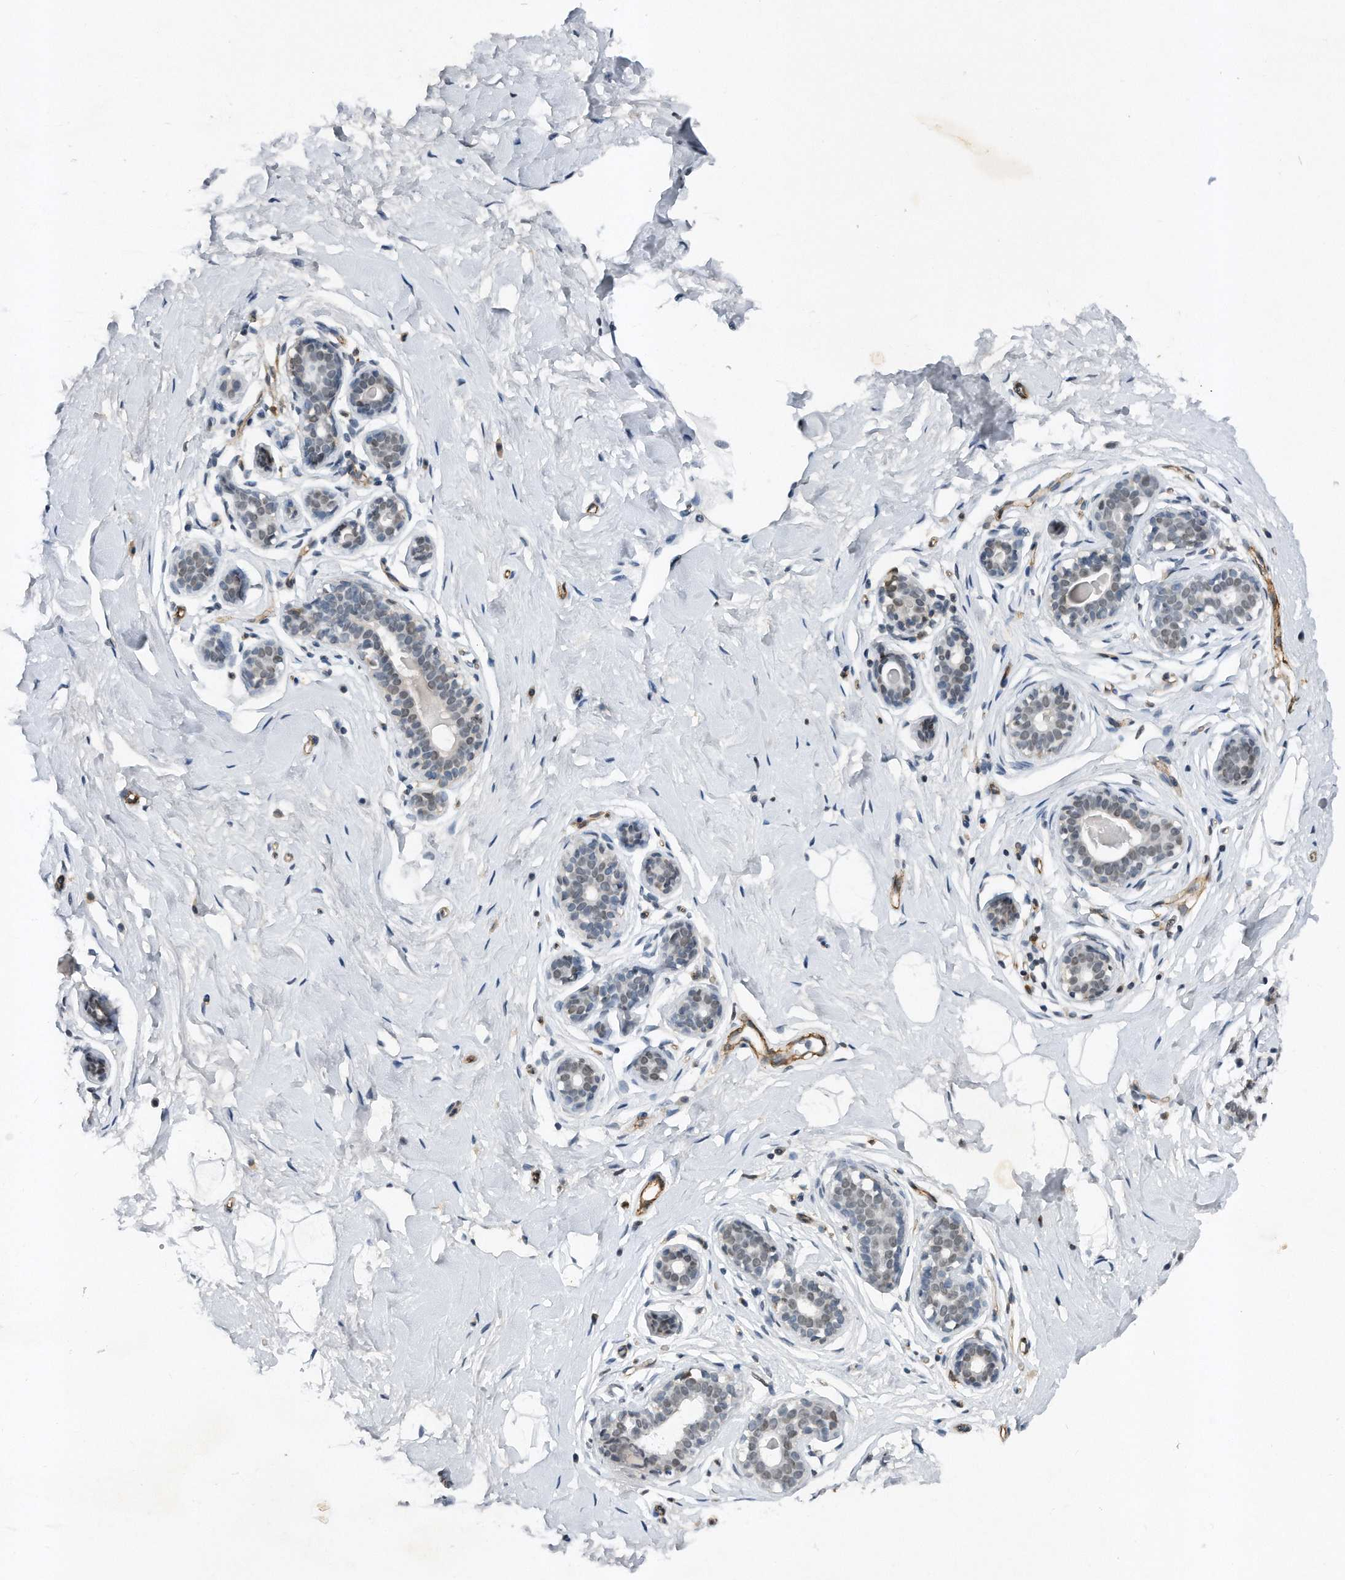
{"staining": {"intensity": "weak", "quantity": ">75%", "location": "cytoplasmic/membranous,nuclear"}, "tissue": "breast", "cell_type": "Adipocytes", "image_type": "normal", "snomed": [{"axis": "morphology", "description": "Normal tissue, NOS"}, {"axis": "morphology", "description": "Adenoma, NOS"}, {"axis": "topography", "description": "Breast"}], "caption": "Protein expression analysis of normal breast reveals weak cytoplasmic/membranous,nuclear expression in approximately >75% of adipocytes. Ihc stains the protein of interest in brown and the nuclei are stained blue.", "gene": "TP53INP1", "patient": {"sex": "female", "age": 23}}